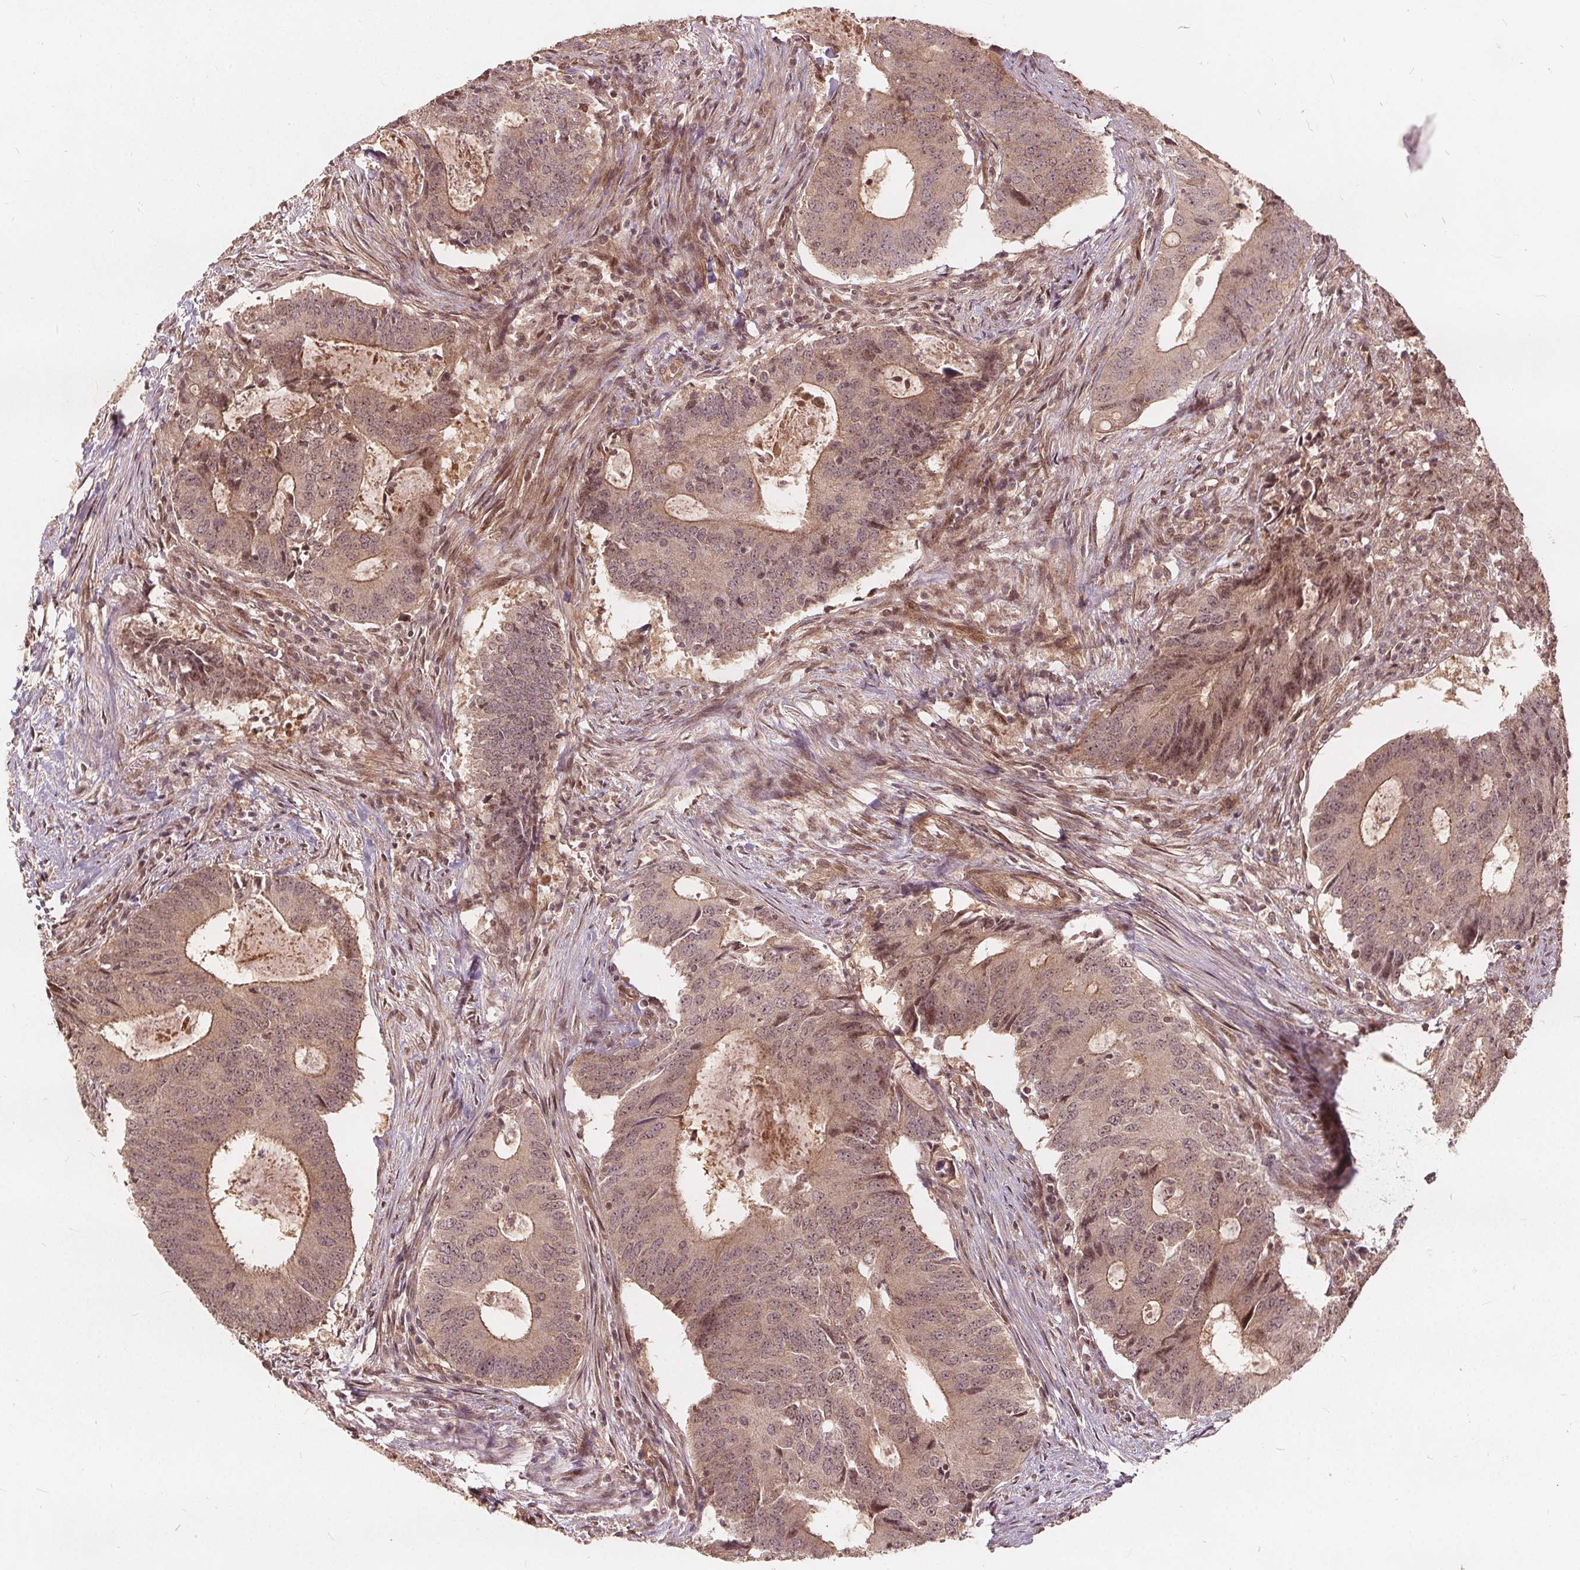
{"staining": {"intensity": "moderate", "quantity": ">75%", "location": "cytoplasmic/membranous"}, "tissue": "colorectal cancer", "cell_type": "Tumor cells", "image_type": "cancer", "snomed": [{"axis": "morphology", "description": "Adenocarcinoma, NOS"}, {"axis": "topography", "description": "Colon"}], "caption": "Immunohistochemistry (IHC) photomicrograph of neoplastic tissue: human adenocarcinoma (colorectal) stained using immunohistochemistry (IHC) demonstrates medium levels of moderate protein expression localized specifically in the cytoplasmic/membranous of tumor cells, appearing as a cytoplasmic/membranous brown color.", "gene": "PPP1CB", "patient": {"sex": "male", "age": 67}}